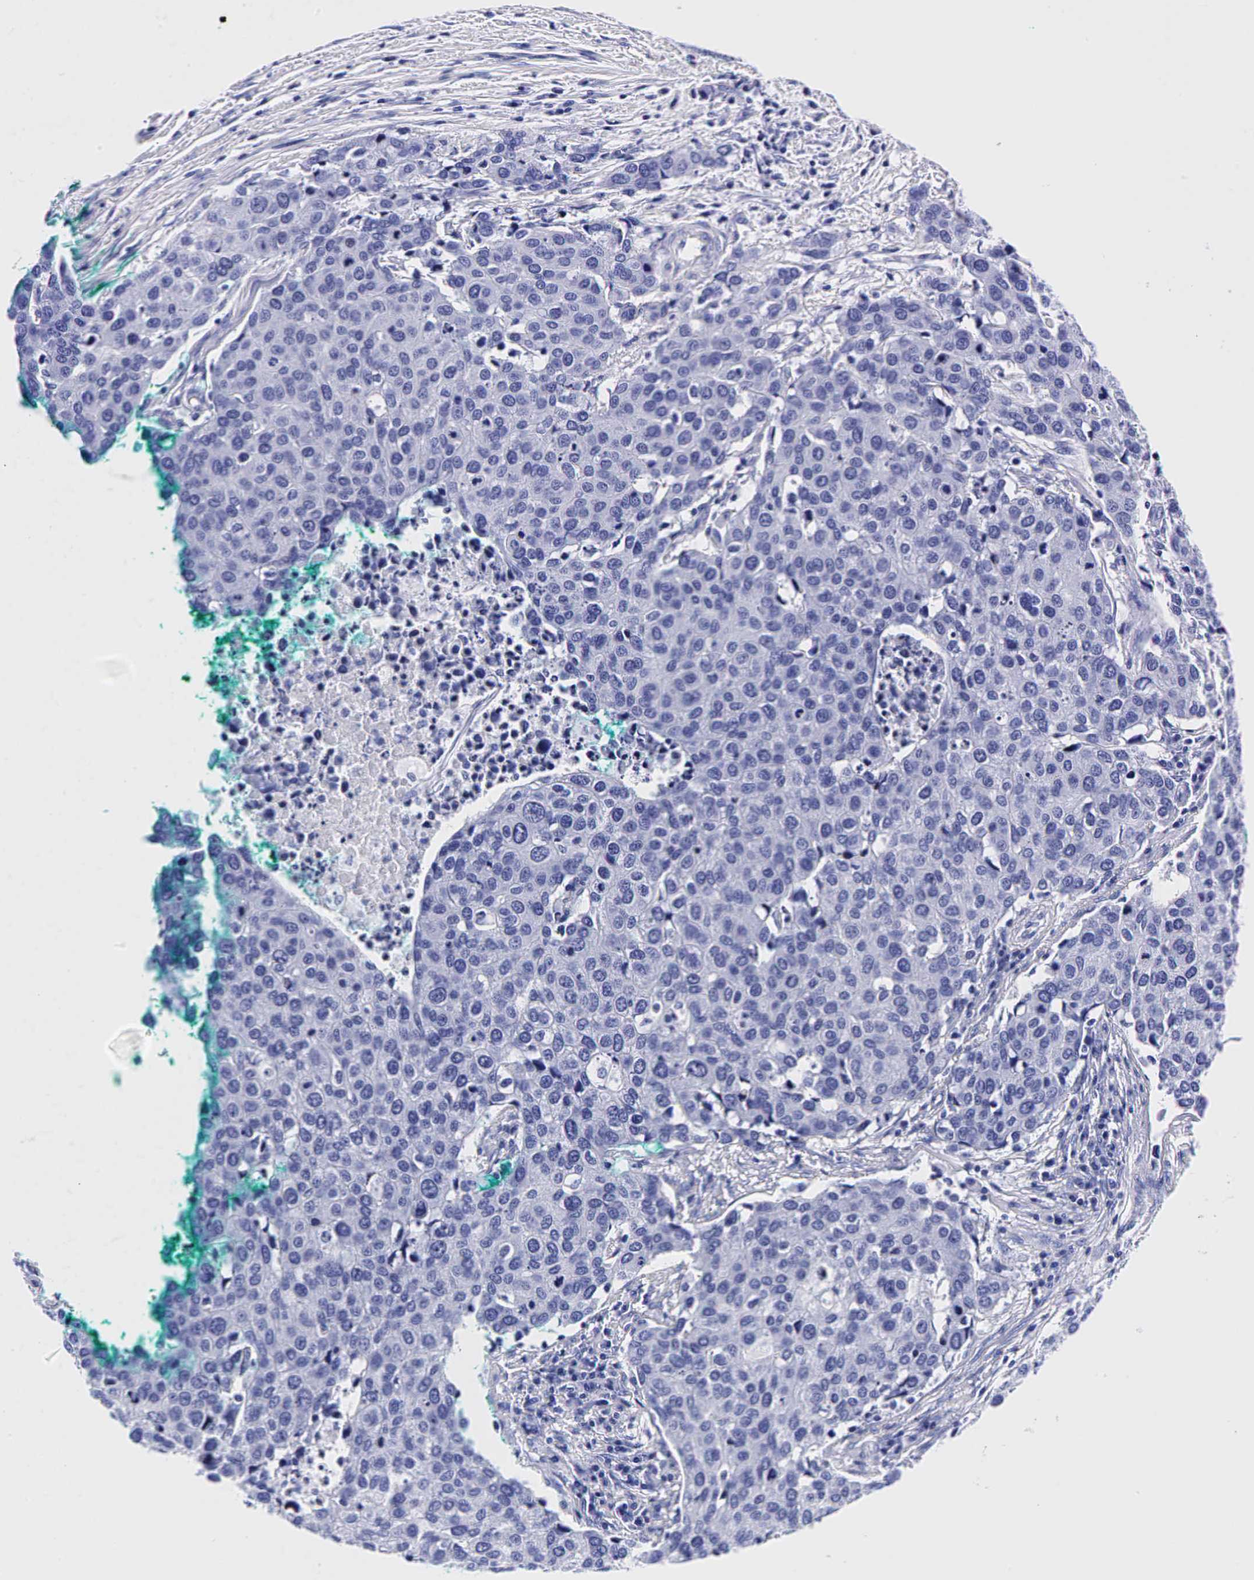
{"staining": {"intensity": "negative", "quantity": "none", "location": "none"}, "tissue": "cervical cancer", "cell_type": "Tumor cells", "image_type": "cancer", "snomed": [{"axis": "morphology", "description": "Squamous cell carcinoma, NOS"}, {"axis": "topography", "description": "Cervix"}], "caption": "The histopathology image demonstrates no significant expression in tumor cells of cervical cancer (squamous cell carcinoma). (DAB immunohistochemistry (IHC) with hematoxylin counter stain).", "gene": "GCG", "patient": {"sex": "female", "age": 54}}